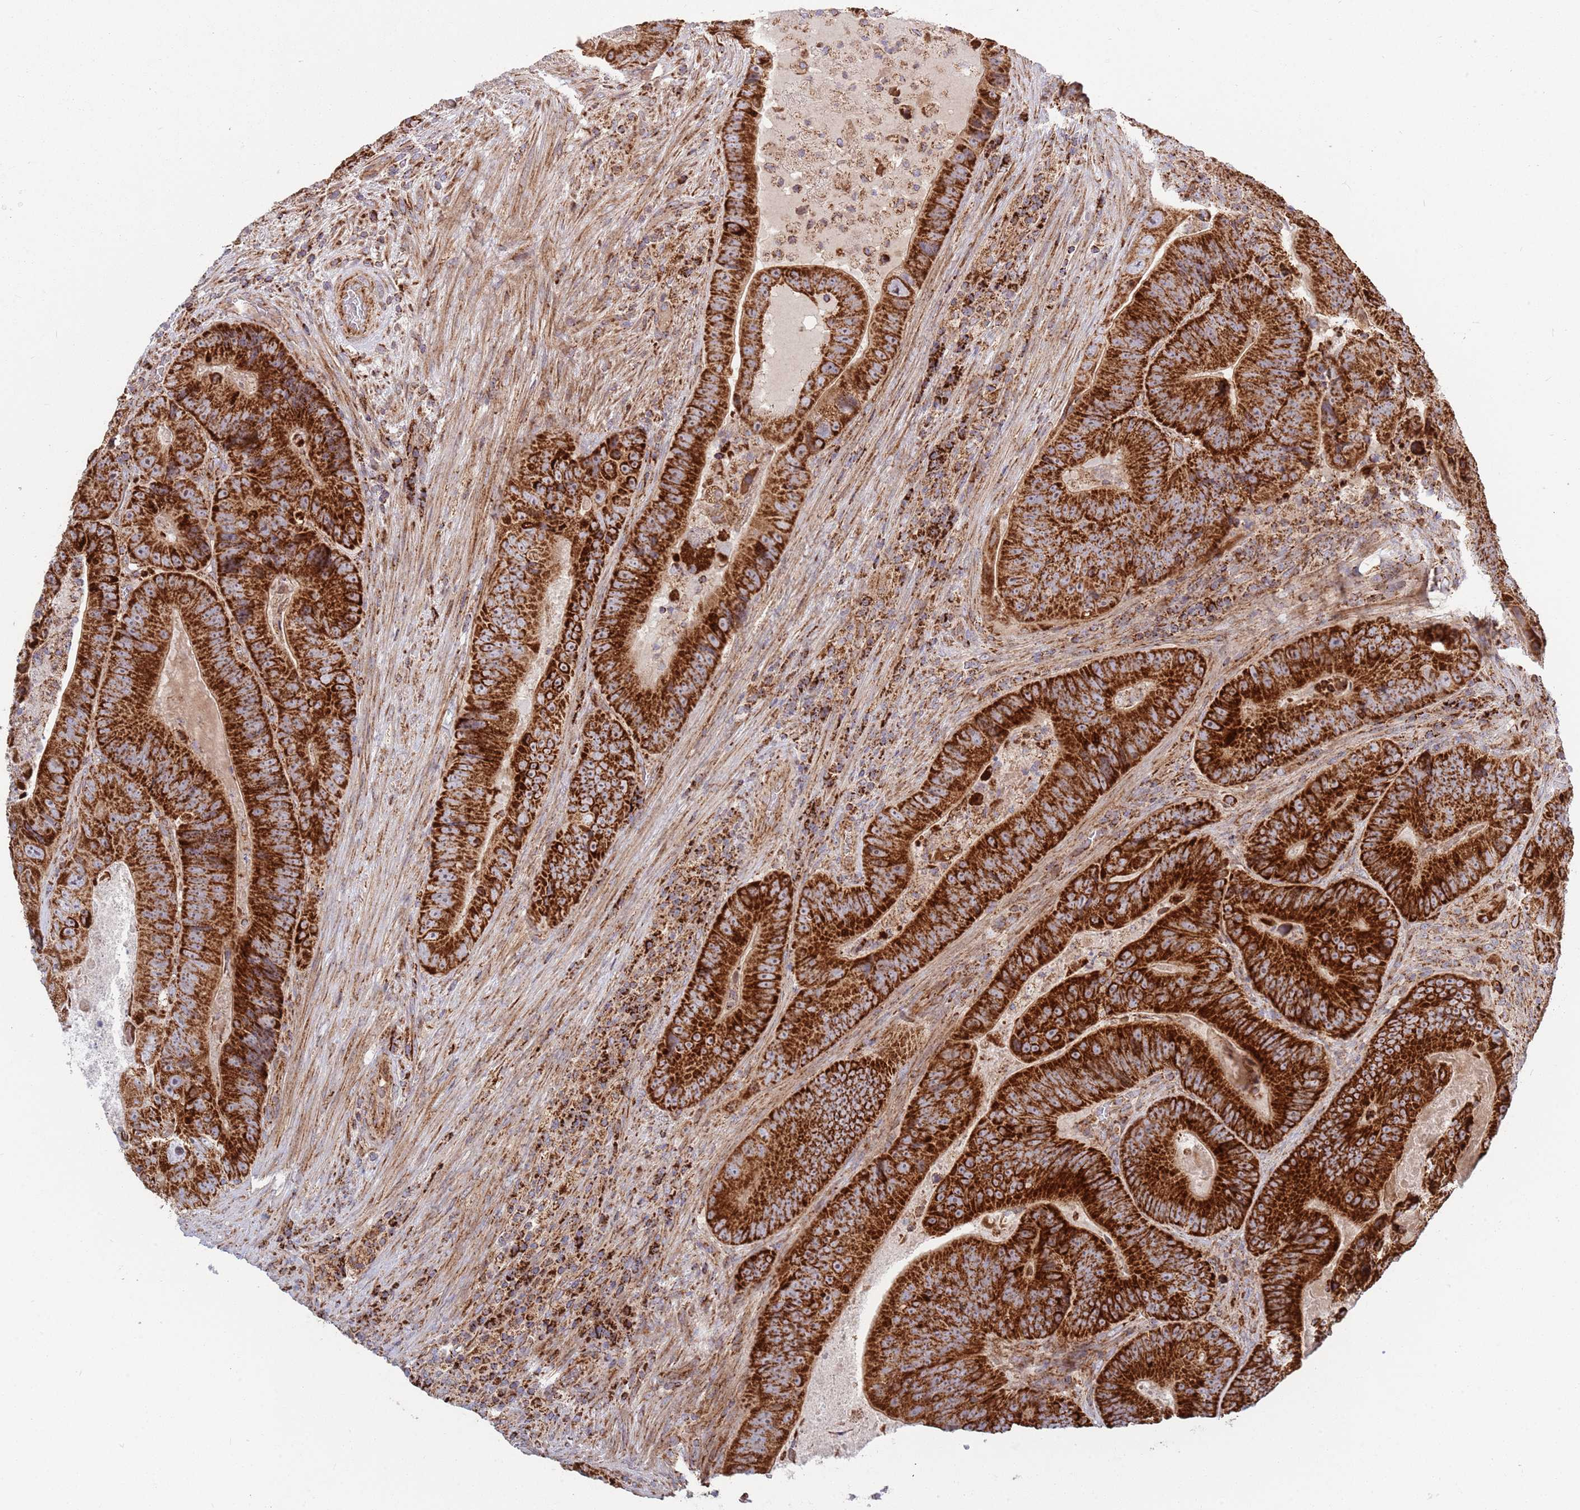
{"staining": {"intensity": "strong", "quantity": ">75%", "location": "cytoplasmic/membranous"}, "tissue": "colorectal cancer", "cell_type": "Tumor cells", "image_type": "cancer", "snomed": [{"axis": "morphology", "description": "Adenocarcinoma, NOS"}, {"axis": "topography", "description": "Colon"}], "caption": "Immunohistochemistry (IHC) photomicrograph of neoplastic tissue: colorectal adenocarcinoma stained using IHC demonstrates high levels of strong protein expression localized specifically in the cytoplasmic/membranous of tumor cells, appearing as a cytoplasmic/membranous brown color.", "gene": "ATP5PD", "patient": {"sex": "female", "age": 86}}